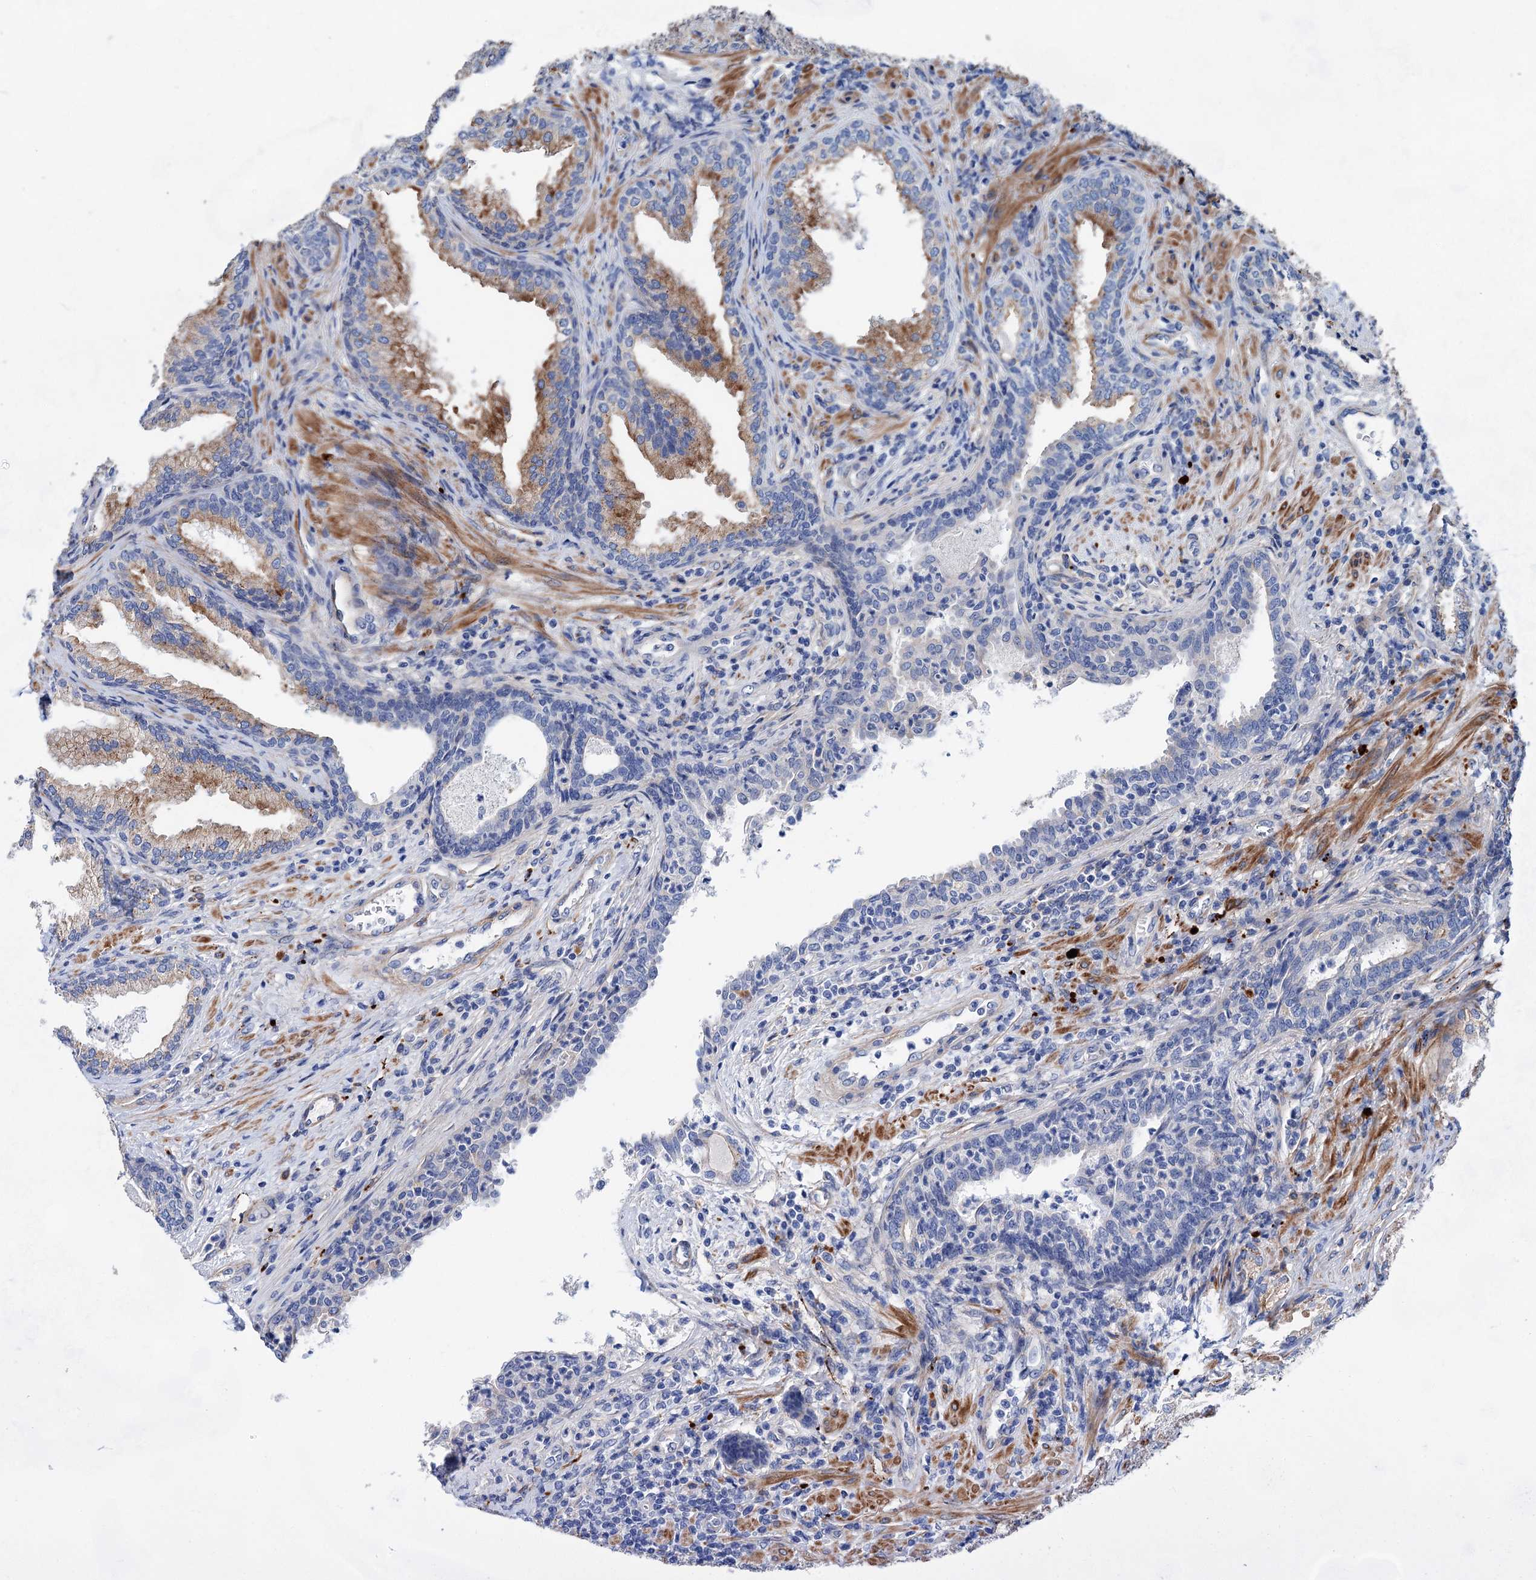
{"staining": {"intensity": "moderate", "quantity": "25%-75%", "location": "cytoplasmic/membranous"}, "tissue": "prostate", "cell_type": "Glandular cells", "image_type": "normal", "snomed": [{"axis": "morphology", "description": "Normal tissue, NOS"}, {"axis": "topography", "description": "Prostate"}], "caption": "A medium amount of moderate cytoplasmic/membranous staining is present in approximately 25%-75% of glandular cells in unremarkable prostate. The staining is performed using DAB (3,3'-diaminobenzidine) brown chromogen to label protein expression. The nuclei are counter-stained blue using hematoxylin.", "gene": "GPR155", "patient": {"sex": "male", "age": 76}}